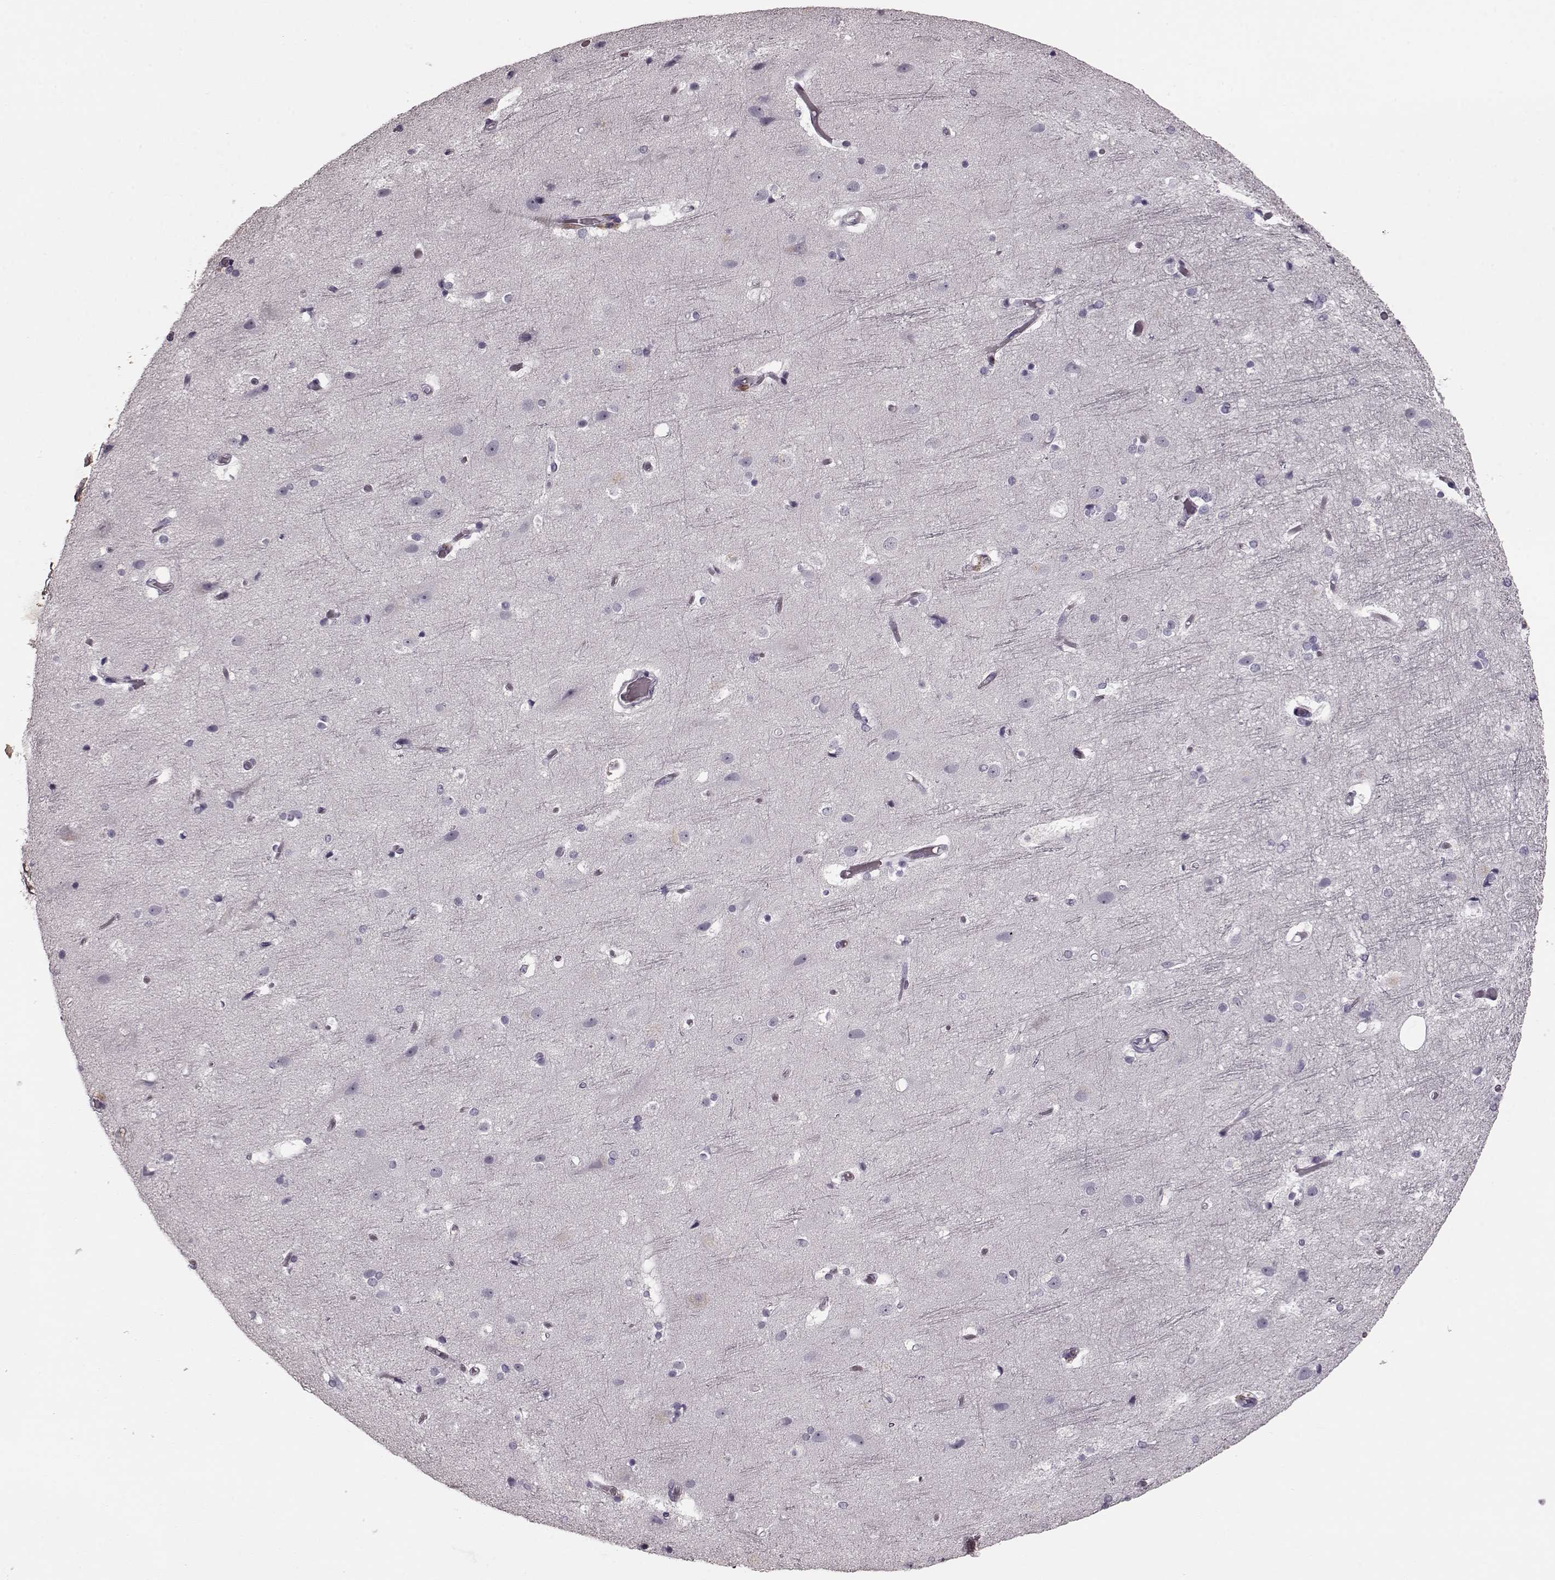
{"staining": {"intensity": "negative", "quantity": "none", "location": "none"}, "tissue": "cerebral cortex", "cell_type": "Endothelial cells", "image_type": "normal", "snomed": [{"axis": "morphology", "description": "Normal tissue, NOS"}, {"axis": "topography", "description": "Cerebral cortex"}], "caption": "Endothelial cells show no significant positivity in benign cerebral cortex.", "gene": "CST7", "patient": {"sex": "female", "age": 52}}